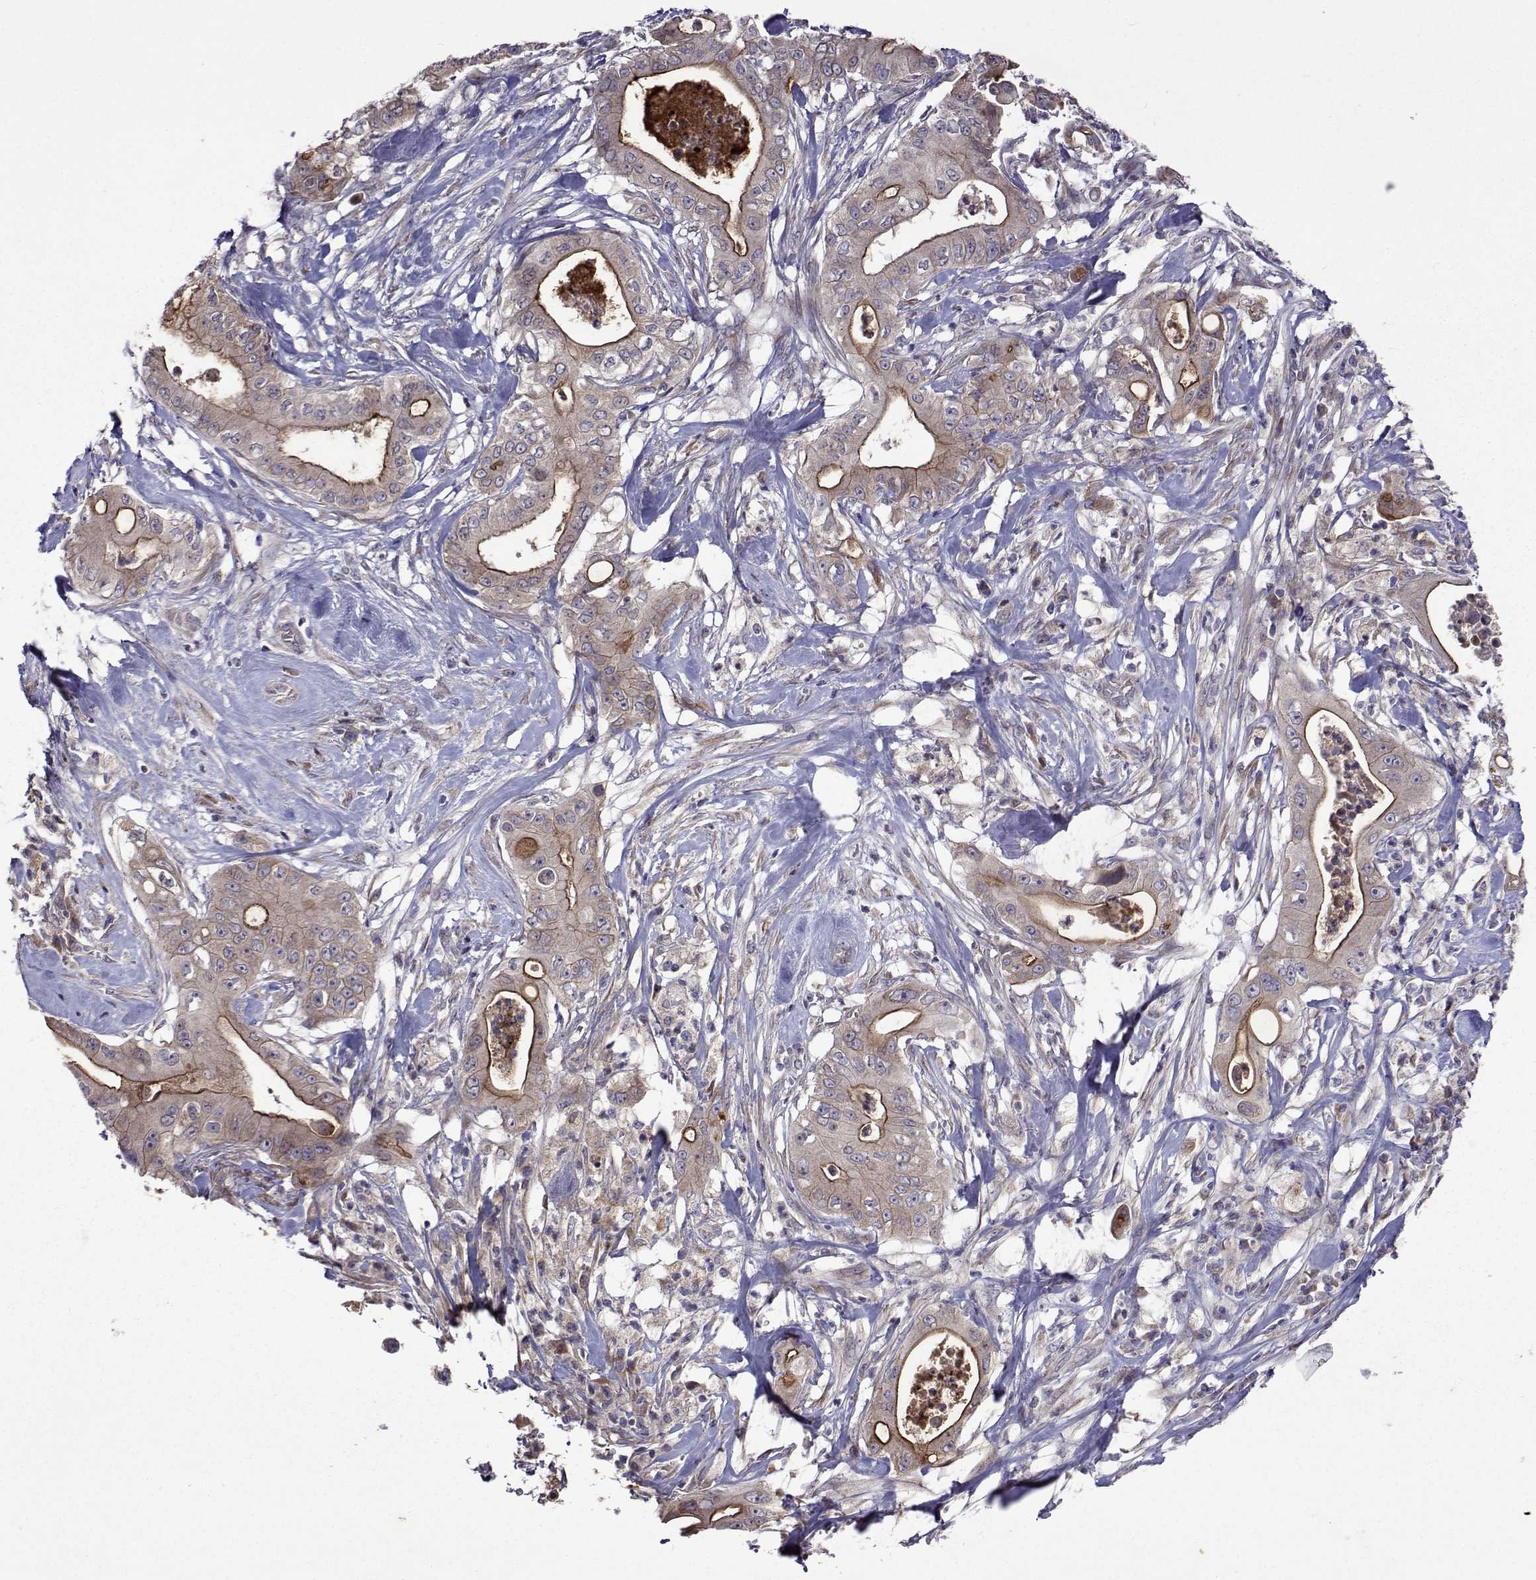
{"staining": {"intensity": "negative", "quantity": "none", "location": "none"}, "tissue": "pancreatic cancer", "cell_type": "Tumor cells", "image_type": "cancer", "snomed": [{"axis": "morphology", "description": "Adenocarcinoma, NOS"}, {"axis": "topography", "description": "Pancreas"}], "caption": "Immunohistochemistry photomicrograph of pancreatic adenocarcinoma stained for a protein (brown), which displays no expression in tumor cells. (DAB (3,3'-diaminobenzidine) IHC, high magnification).", "gene": "TARBP2", "patient": {"sex": "male", "age": 71}}